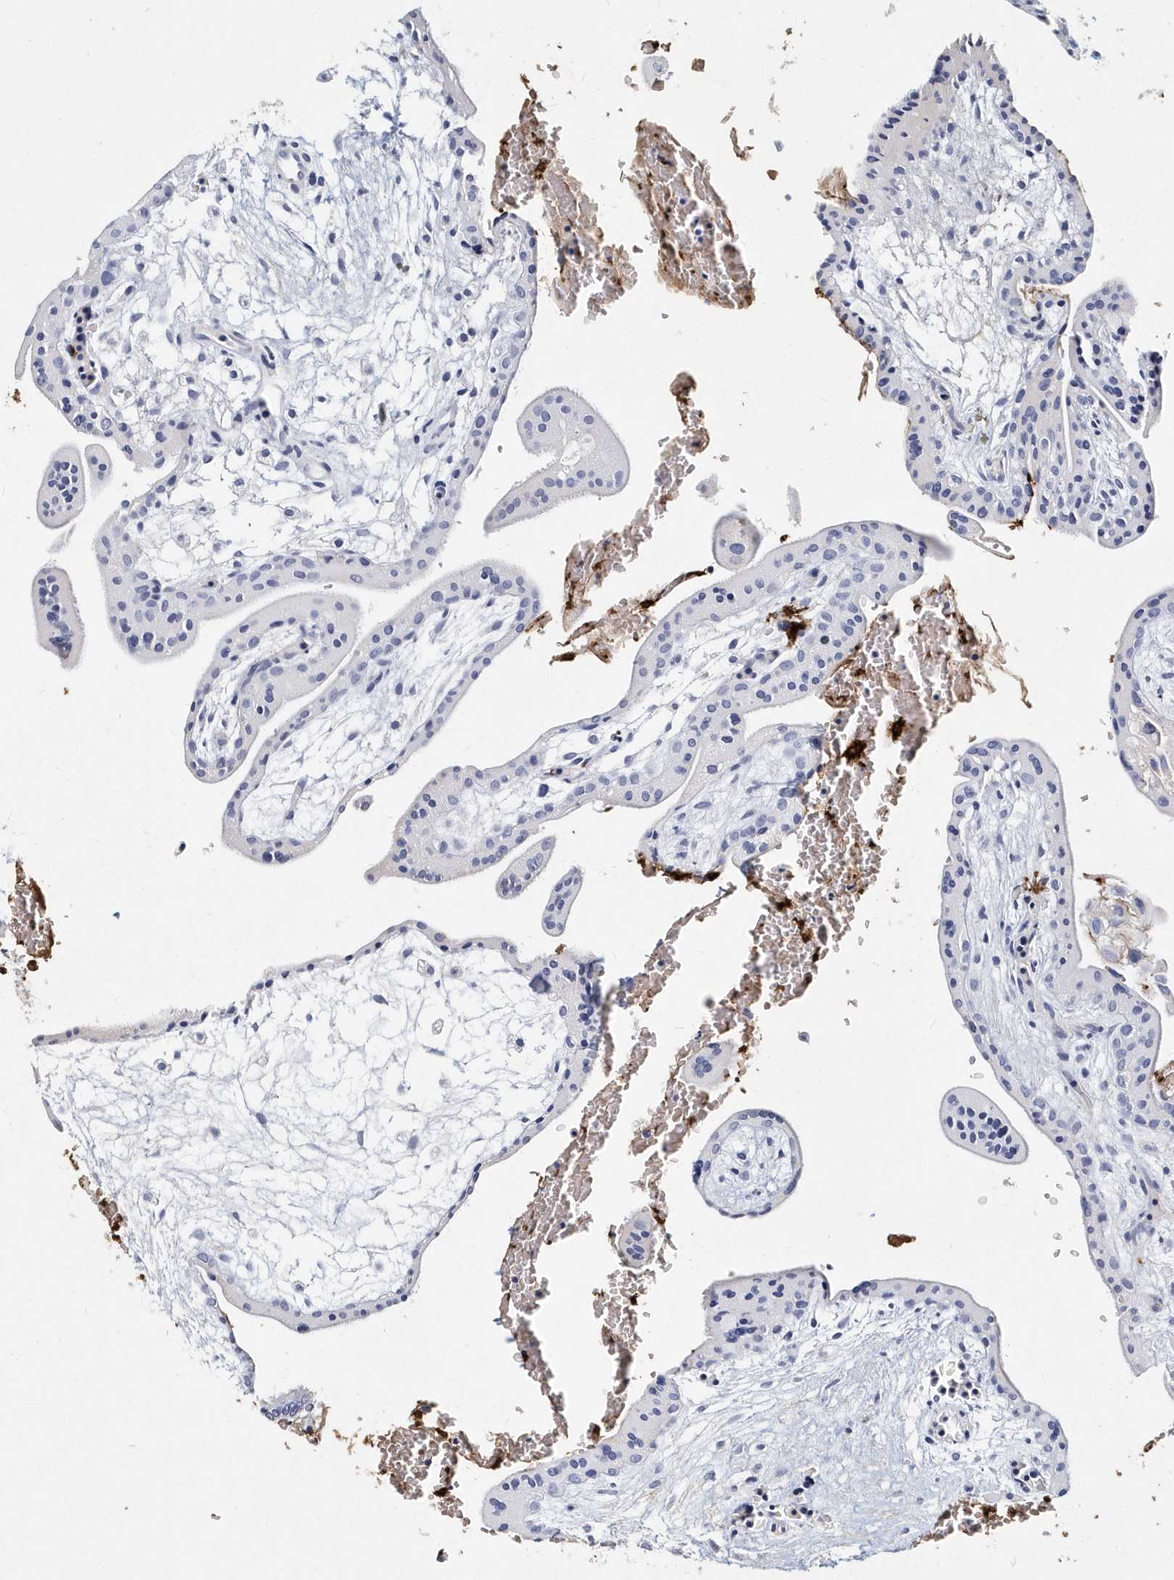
{"staining": {"intensity": "negative", "quantity": "none", "location": "none"}, "tissue": "placenta", "cell_type": "Decidual cells", "image_type": "normal", "snomed": [{"axis": "morphology", "description": "Normal tissue, NOS"}, {"axis": "topography", "description": "Placenta"}], "caption": "This is an immunohistochemistry (IHC) micrograph of normal human placenta. There is no expression in decidual cells.", "gene": "ITGA2B", "patient": {"sex": "female", "age": 35}}